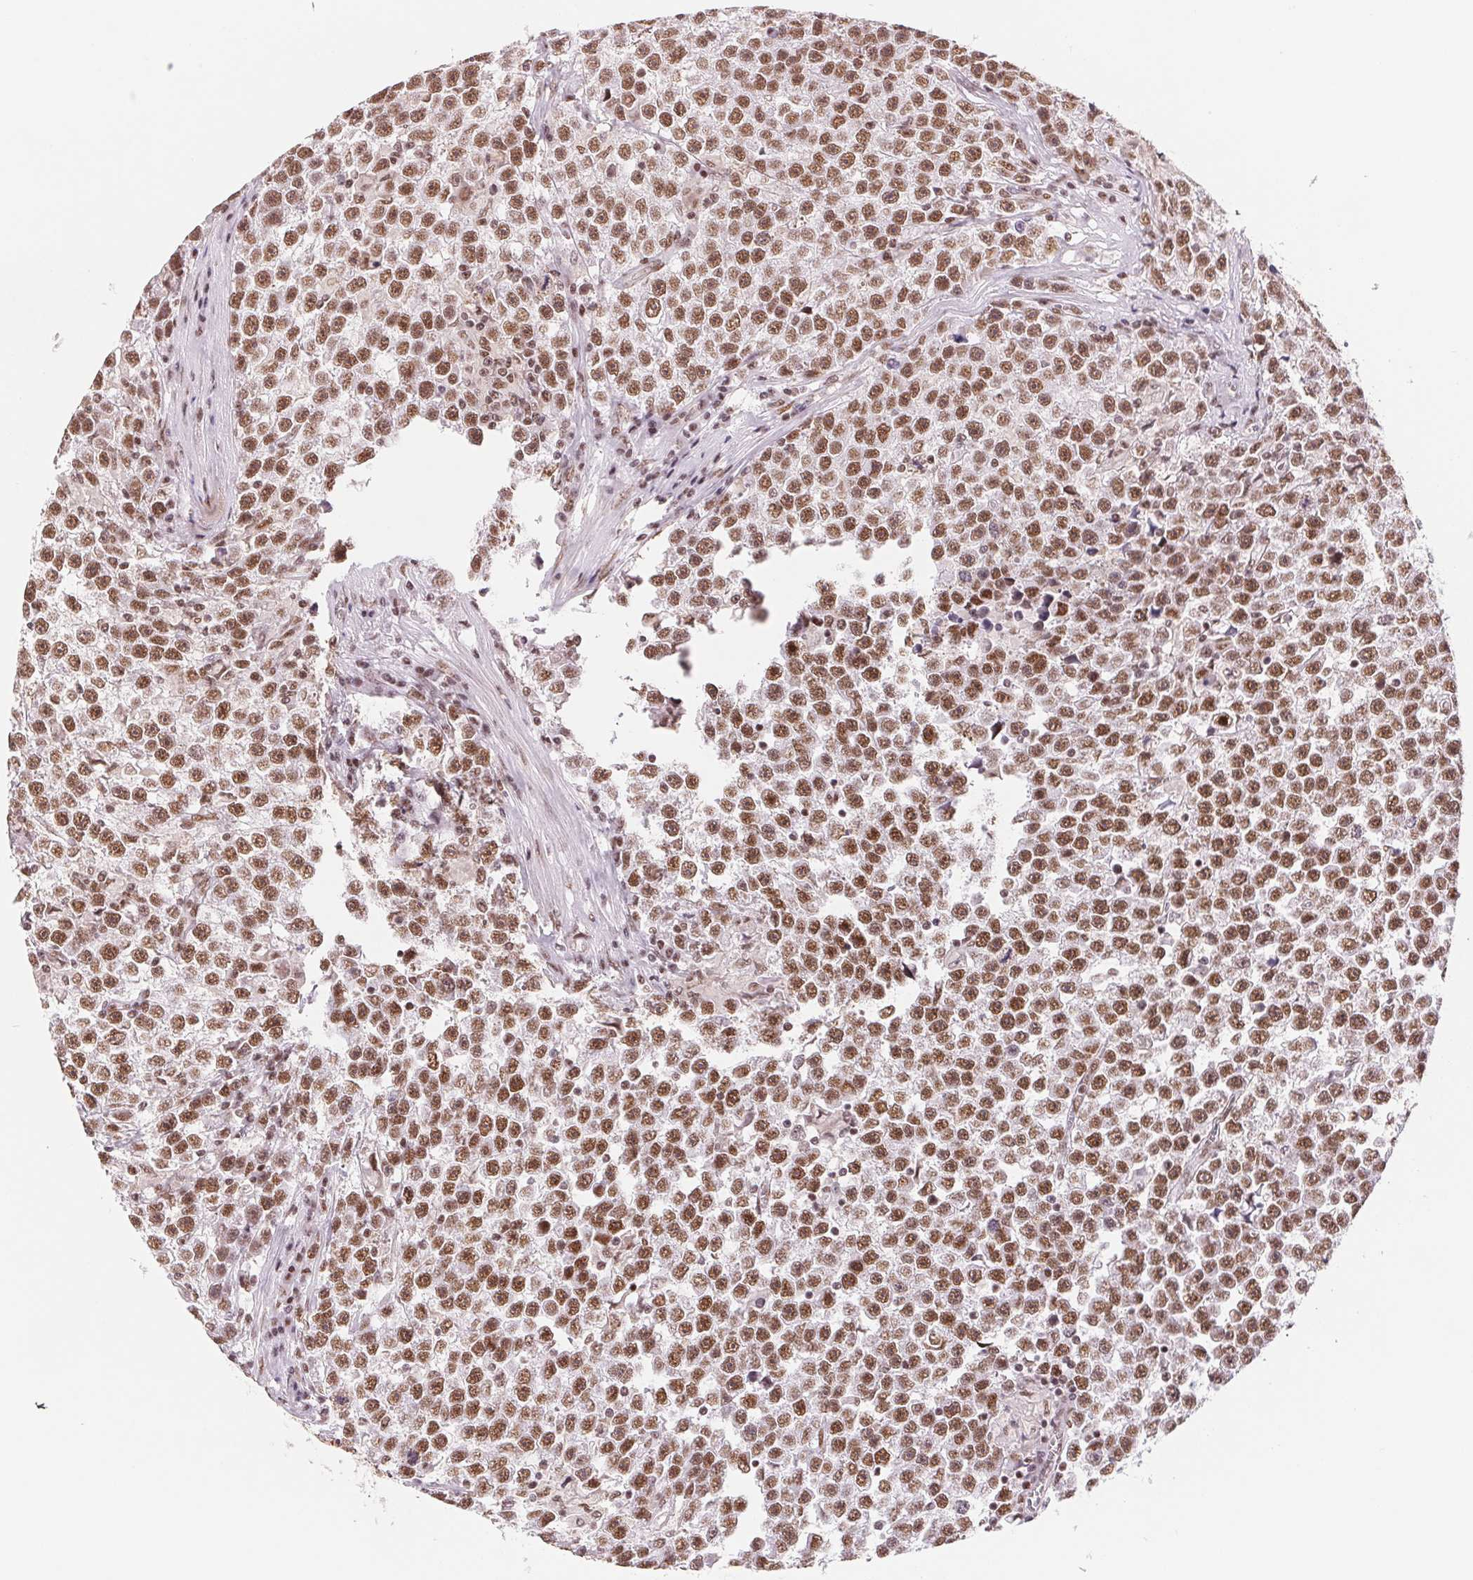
{"staining": {"intensity": "moderate", "quantity": ">75%", "location": "nuclear"}, "tissue": "testis cancer", "cell_type": "Tumor cells", "image_type": "cancer", "snomed": [{"axis": "morphology", "description": "Seminoma, NOS"}, {"axis": "topography", "description": "Testis"}], "caption": "About >75% of tumor cells in seminoma (testis) display moderate nuclear protein positivity as visualized by brown immunohistochemical staining.", "gene": "SREK1", "patient": {"sex": "male", "age": 31}}